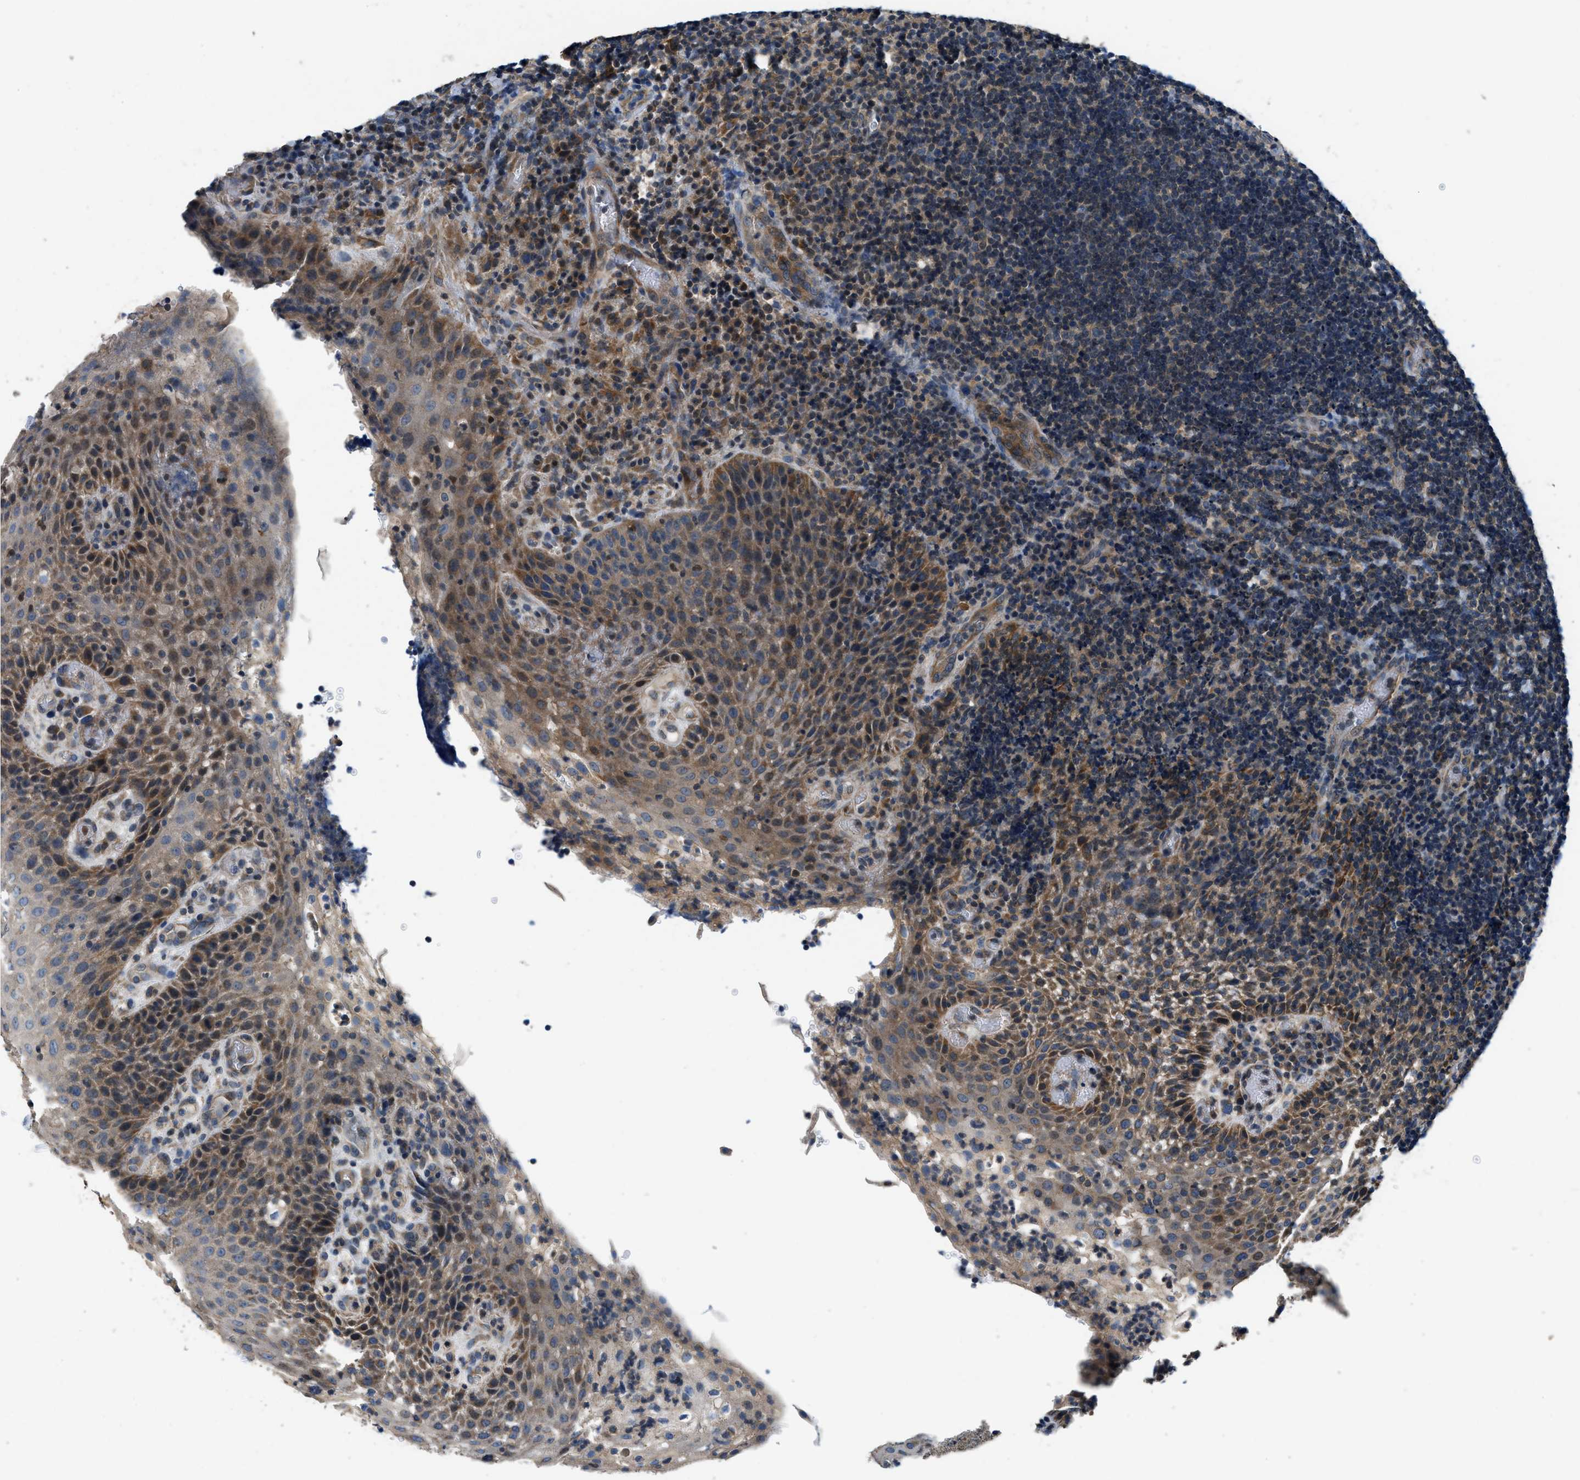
{"staining": {"intensity": "negative", "quantity": "none", "location": "none"}, "tissue": "lymphoma", "cell_type": "Tumor cells", "image_type": "cancer", "snomed": [{"axis": "morphology", "description": "Malignant lymphoma, non-Hodgkin's type, High grade"}, {"axis": "topography", "description": "Tonsil"}], "caption": "This image is of high-grade malignant lymphoma, non-Hodgkin's type stained with immunohistochemistry (IHC) to label a protein in brown with the nuclei are counter-stained blue. There is no positivity in tumor cells.", "gene": "SSH2", "patient": {"sex": "female", "age": 36}}